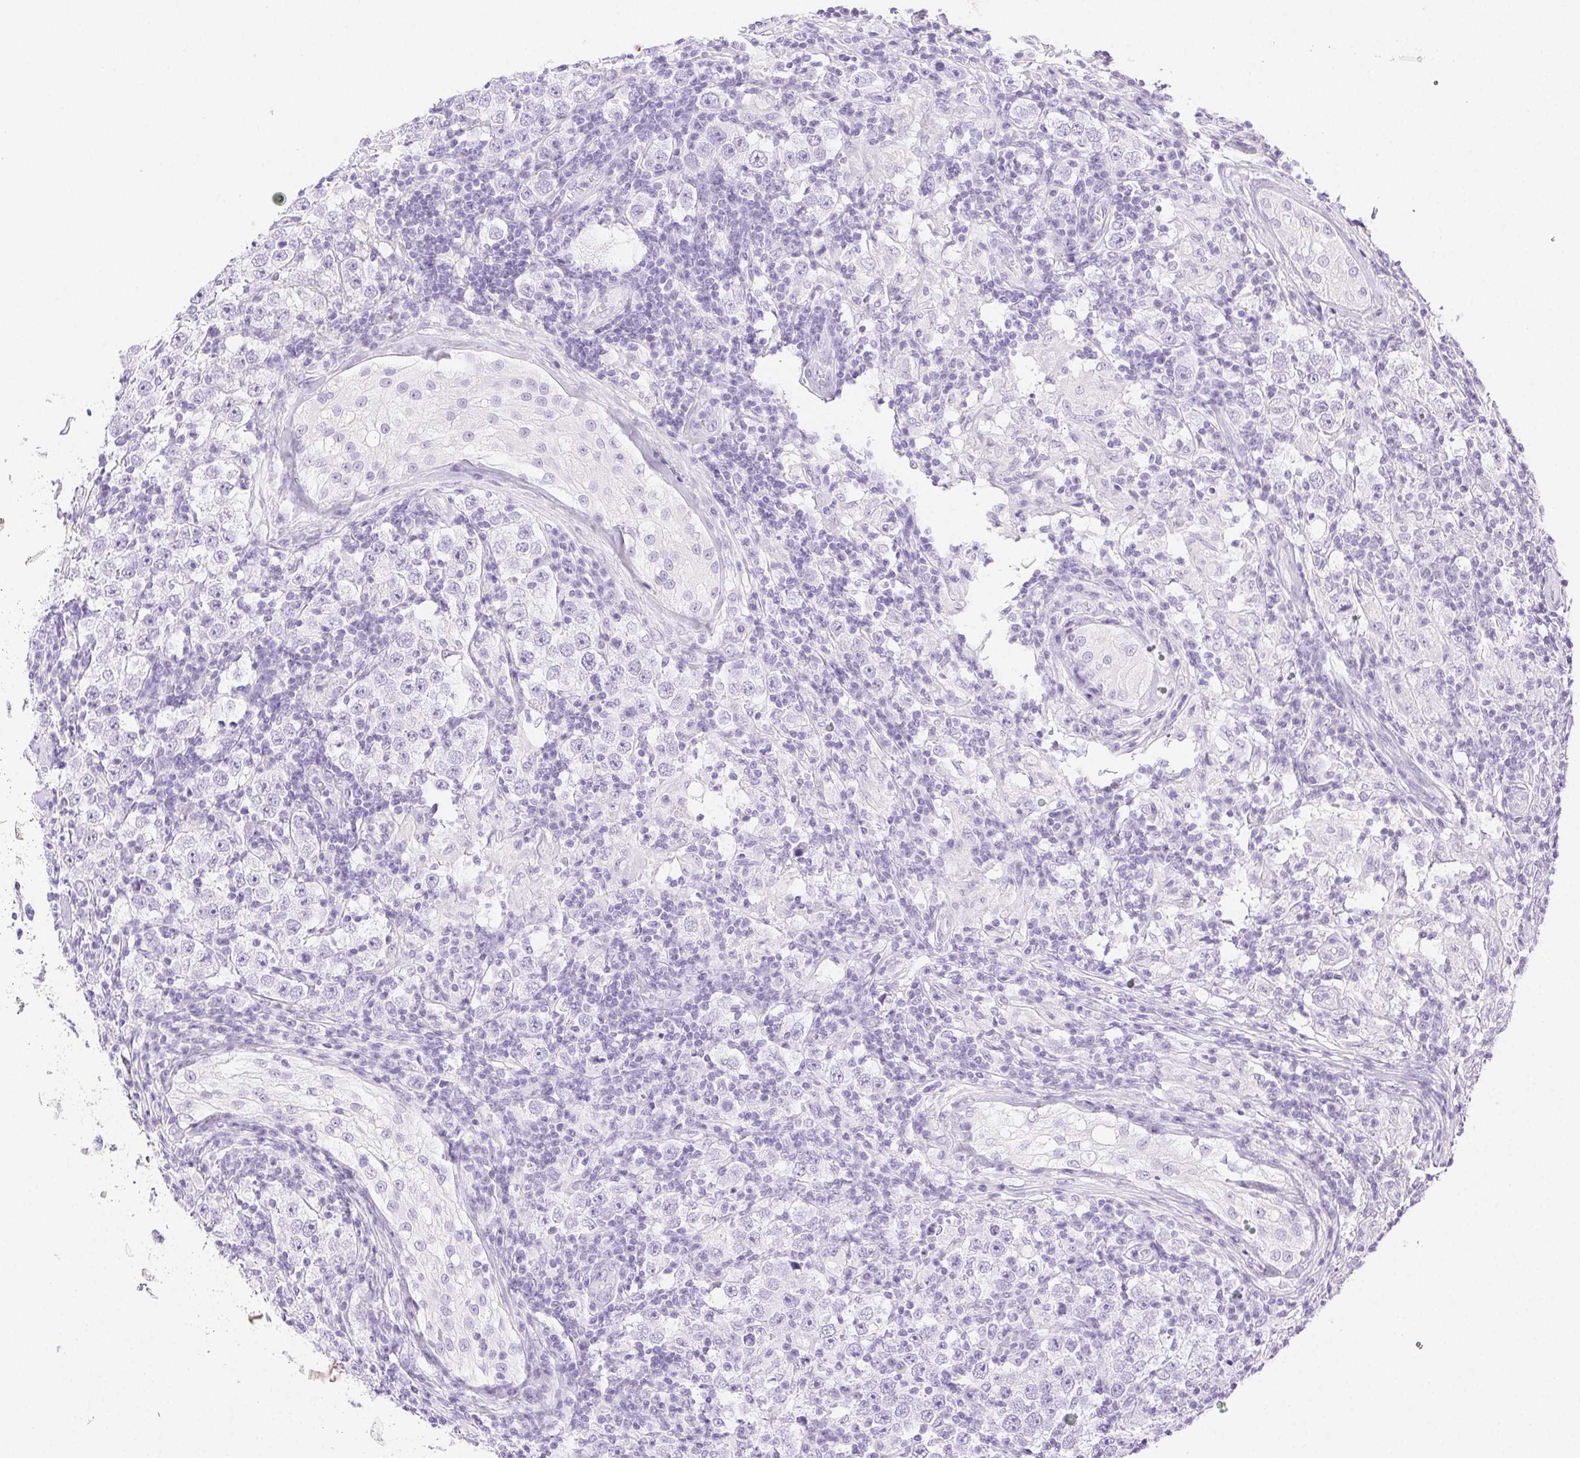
{"staining": {"intensity": "negative", "quantity": "none", "location": "none"}, "tissue": "urothelial cancer", "cell_type": "Tumor cells", "image_type": "cancer", "snomed": [{"axis": "morphology", "description": "Normal tissue, NOS"}, {"axis": "morphology", "description": "Urothelial carcinoma, High grade"}, {"axis": "morphology", "description": "Seminoma, NOS"}, {"axis": "morphology", "description": "Carcinoma, Embryonal, NOS"}, {"axis": "topography", "description": "Urinary bladder"}, {"axis": "topography", "description": "Testis"}], "caption": "Immunohistochemical staining of embryonal carcinoma exhibits no significant positivity in tumor cells. (DAB (3,3'-diaminobenzidine) immunohistochemistry, high magnification).", "gene": "SPACA4", "patient": {"sex": "male", "age": 41}}